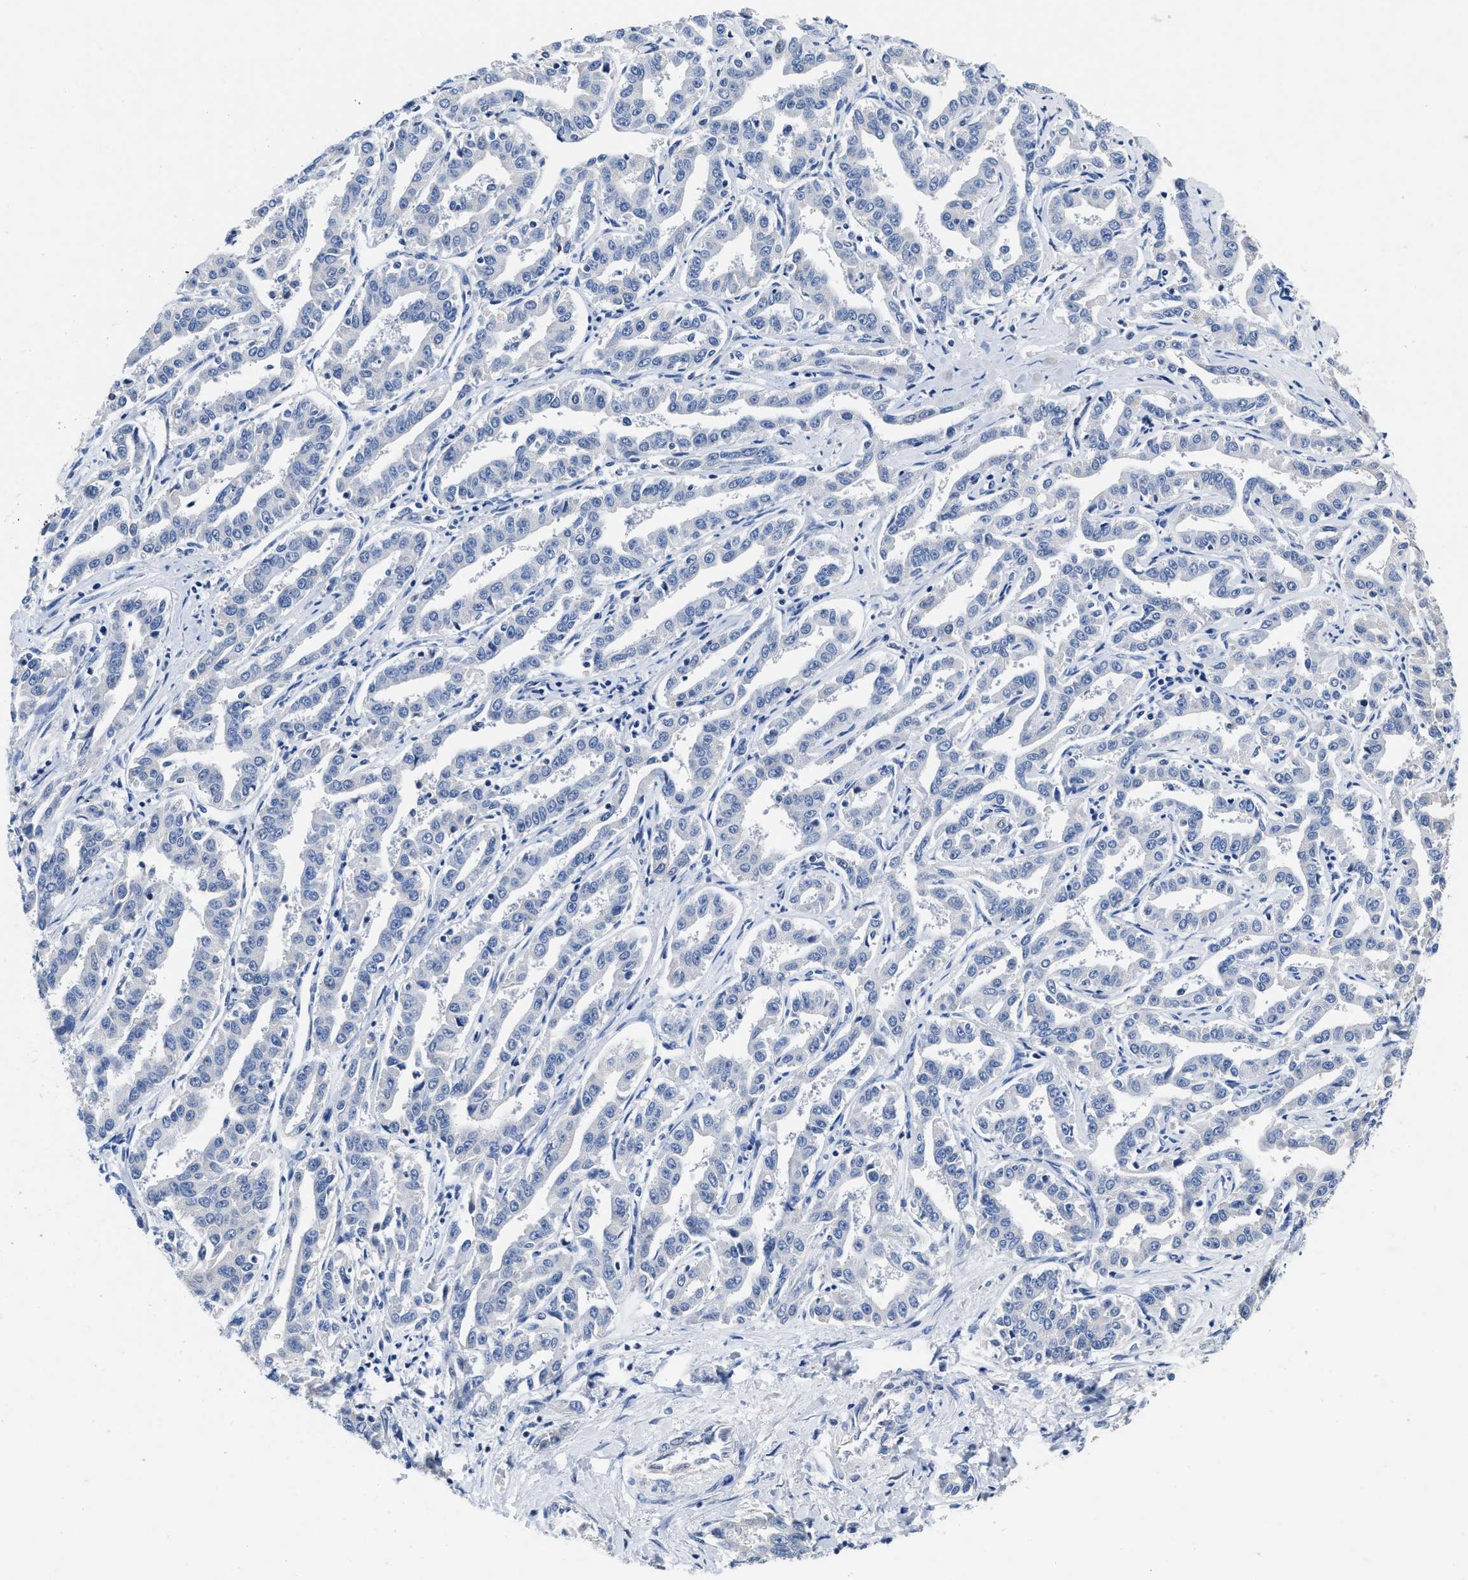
{"staining": {"intensity": "negative", "quantity": "none", "location": "none"}, "tissue": "liver cancer", "cell_type": "Tumor cells", "image_type": "cancer", "snomed": [{"axis": "morphology", "description": "Cholangiocarcinoma"}, {"axis": "topography", "description": "Liver"}], "caption": "The image displays no staining of tumor cells in liver cancer.", "gene": "FBLN2", "patient": {"sex": "male", "age": 59}}